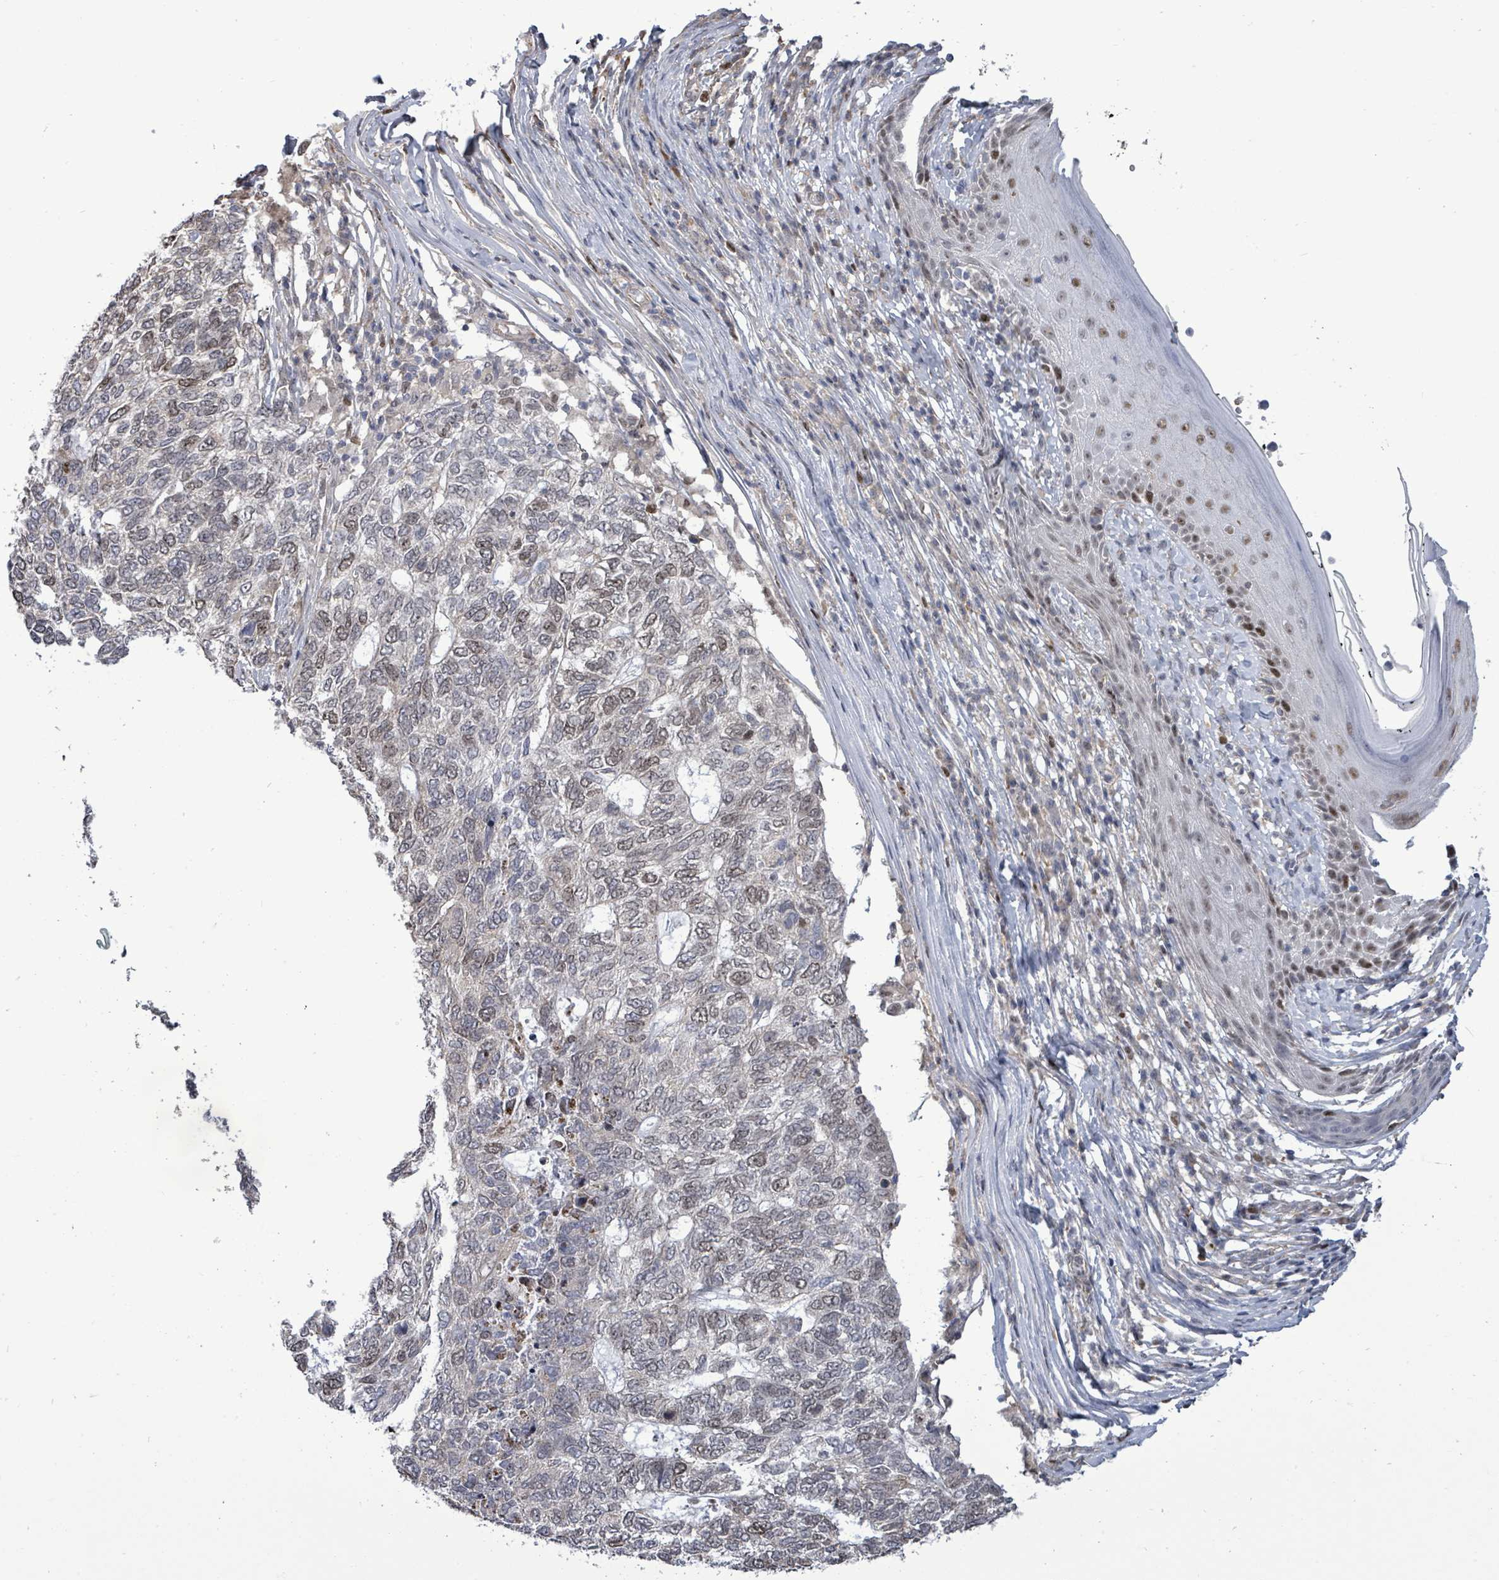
{"staining": {"intensity": "weak", "quantity": "25%-75%", "location": "nuclear"}, "tissue": "skin cancer", "cell_type": "Tumor cells", "image_type": "cancer", "snomed": [{"axis": "morphology", "description": "Basal cell carcinoma"}, {"axis": "topography", "description": "Skin"}], "caption": "A low amount of weak nuclear staining is appreciated in approximately 25%-75% of tumor cells in skin basal cell carcinoma tissue.", "gene": "PAPSS1", "patient": {"sex": "female", "age": 65}}